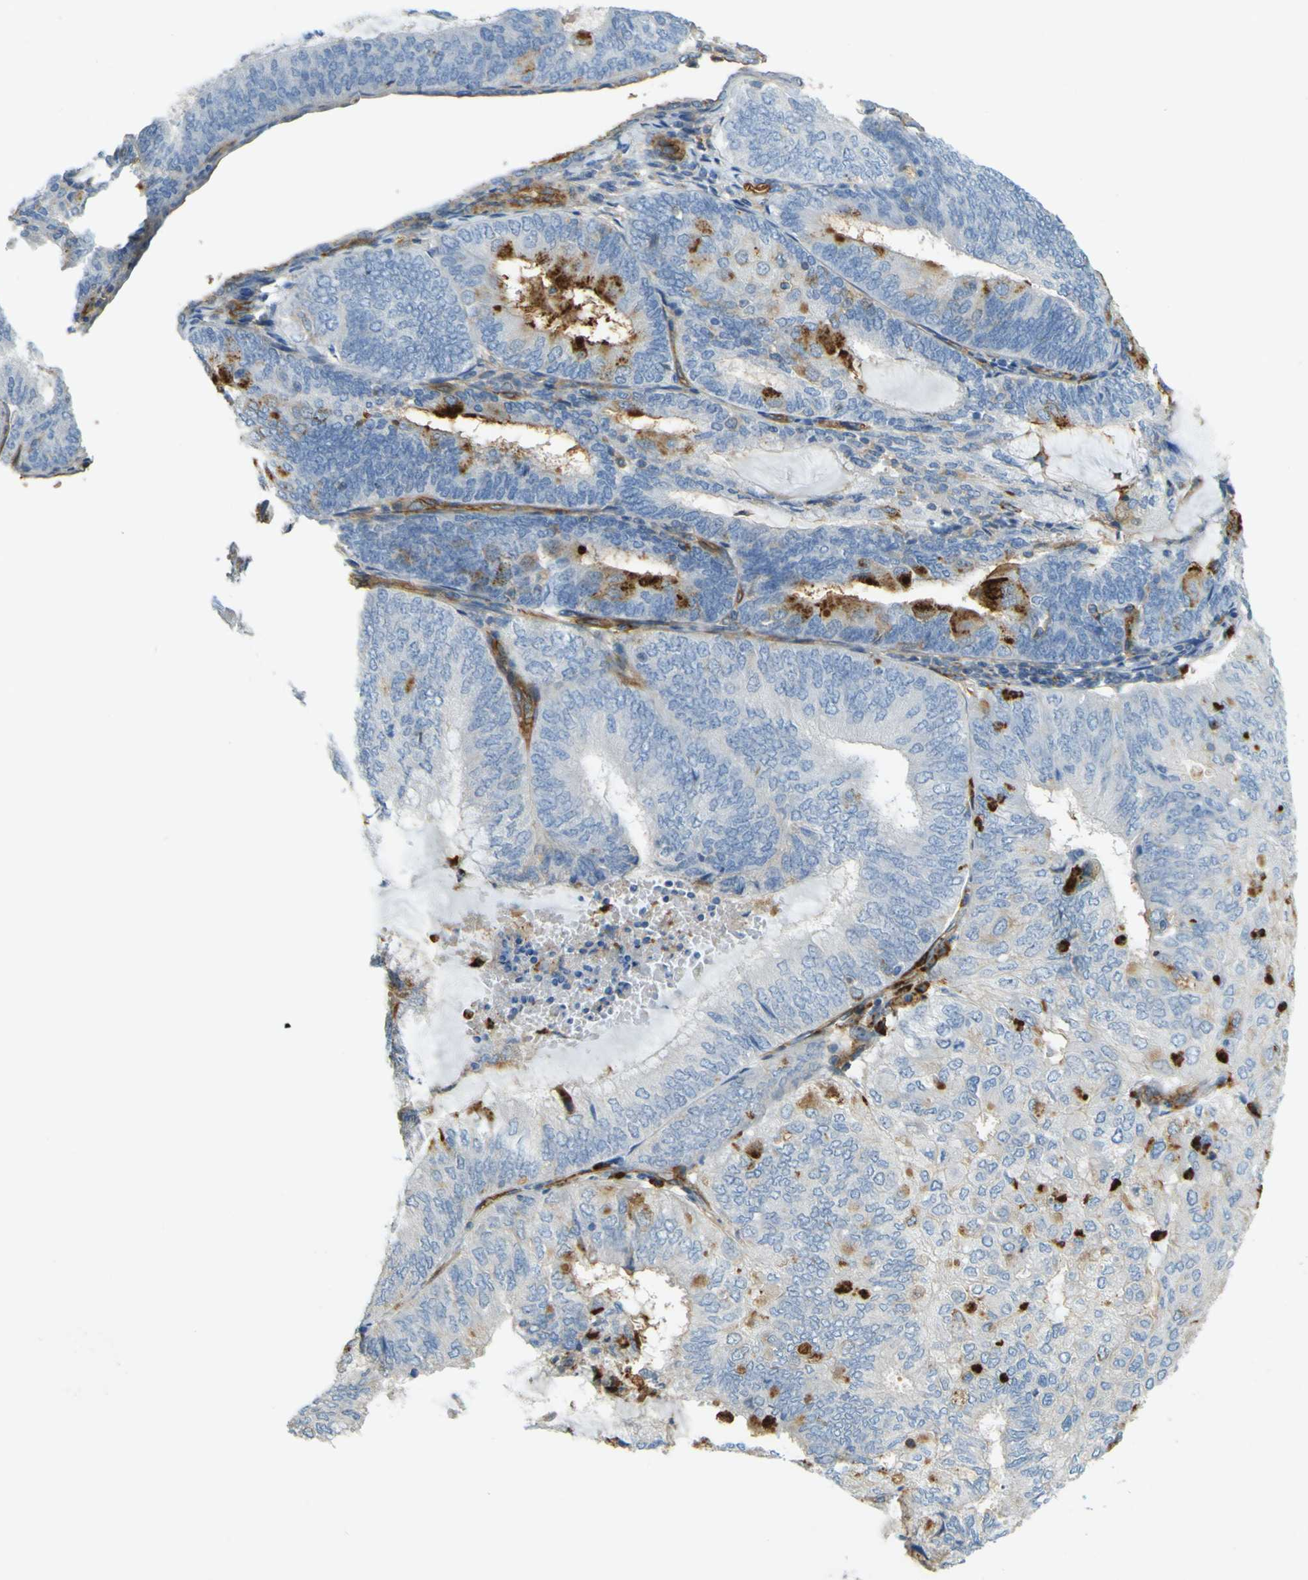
{"staining": {"intensity": "strong", "quantity": "<25%", "location": "cytoplasmic/membranous"}, "tissue": "endometrial cancer", "cell_type": "Tumor cells", "image_type": "cancer", "snomed": [{"axis": "morphology", "description": "Adenocarcinoma, NOS"}, {"axis": "topography", "description": "Endometrium"}], "caption": "Tumor cells exhibit medium levels of strong cytoplasmic/membranous positivity in about <25% of cells in human adenocarcinoma (endometrial).", "gene": "PLXDC1", "patient": {"sex": "female", "age": 81}}